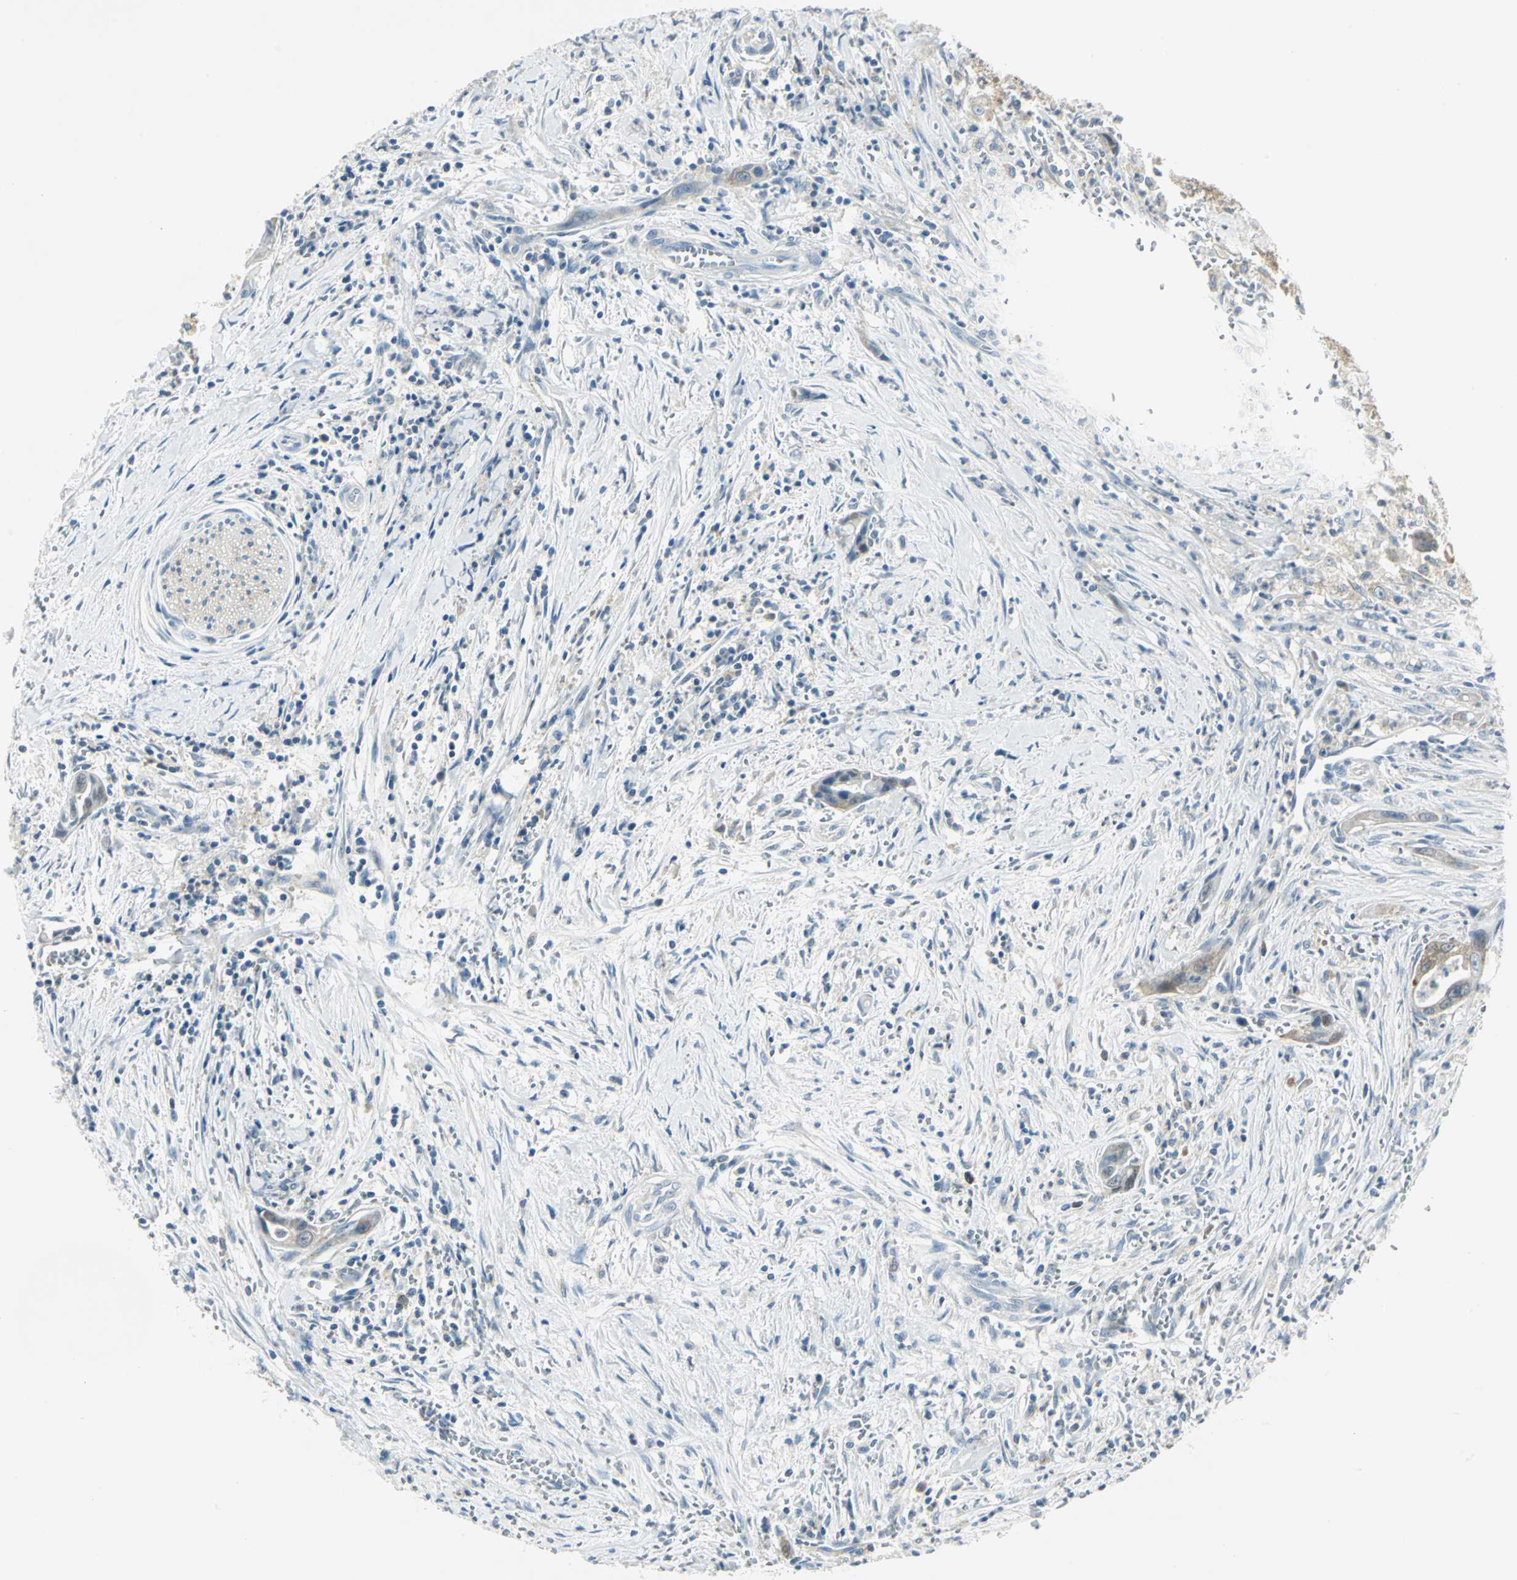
{"staining": {"intensity": "weak", "quantity": ">75%", "location": "cytoplasmic/membranous"}, "tissue": "pancreatic cancer", "cell_type": "Tumor cells", "image_type": "cancer", "snomed": [{"axis": "morphology", "description": "Adenocarcinoma, NOS"}, {"axis": "topography", "description": "Pancreas"}], "caption": "Human pancreatic cancer stained for a protein (brown) shows weak cytoplasmic/membranous positive positivity in approximately >75% of tumor cells.", "gene": "ALDOA", "patient": {"sex": "male", "age": 59}}